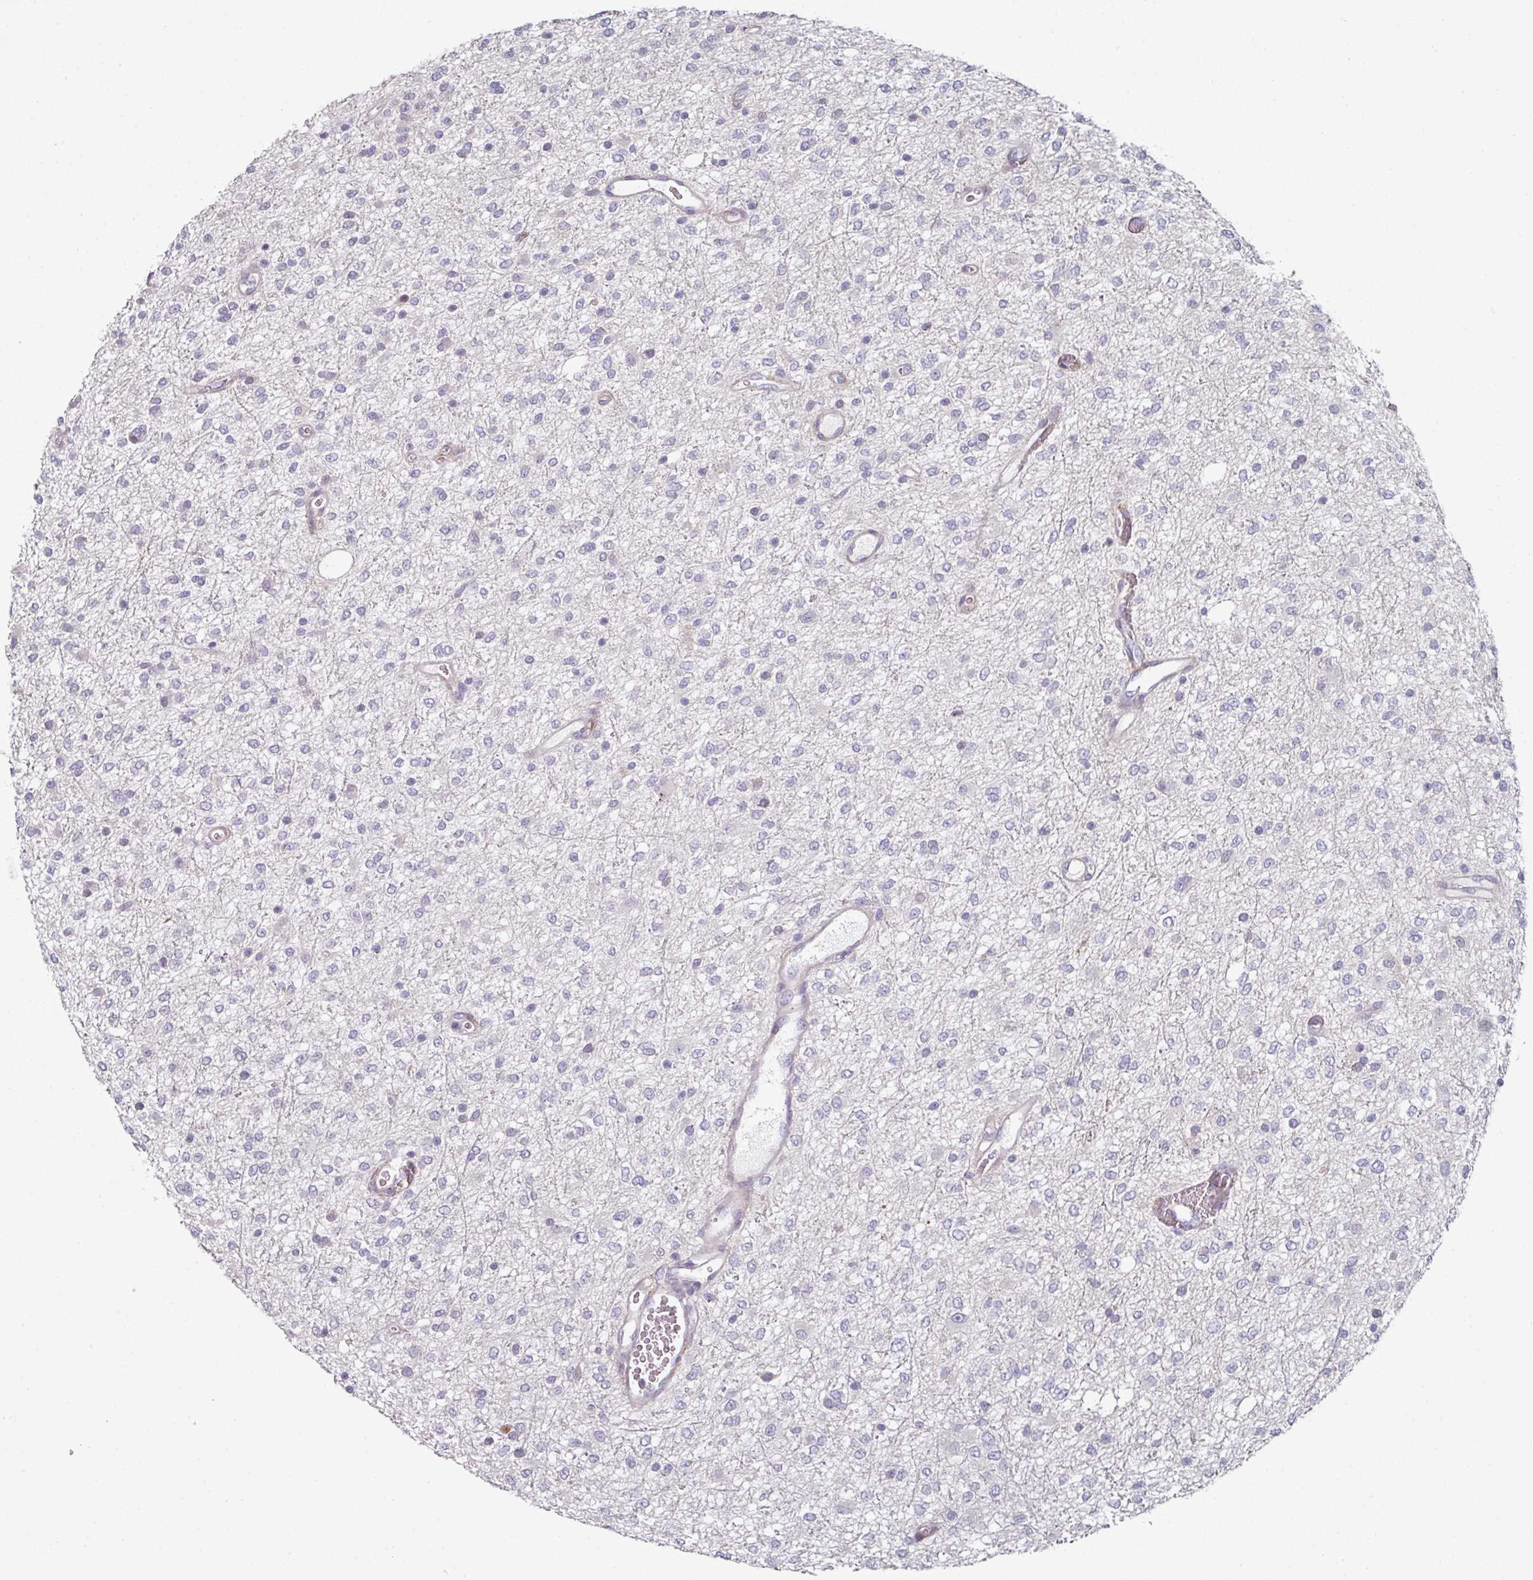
{"staining": {"intensity": "negative", "quantity": "none", "location": "none"}, "tissue": "glioma", "cell_type": "Tumor cells", "image_type": "cancer", "snomed": [{"axis": "morphology", "description": "Glioma, malignant, Low grade"}, {"axis": "topography", "description": "Cerebellum"}], "caption": "Malignant low-grade glioma was stained to show a protein in brown. There is no significant positivity in tumor cells.", "gene": "WSB2", "patient": {"sex": "female", "age": 5}}